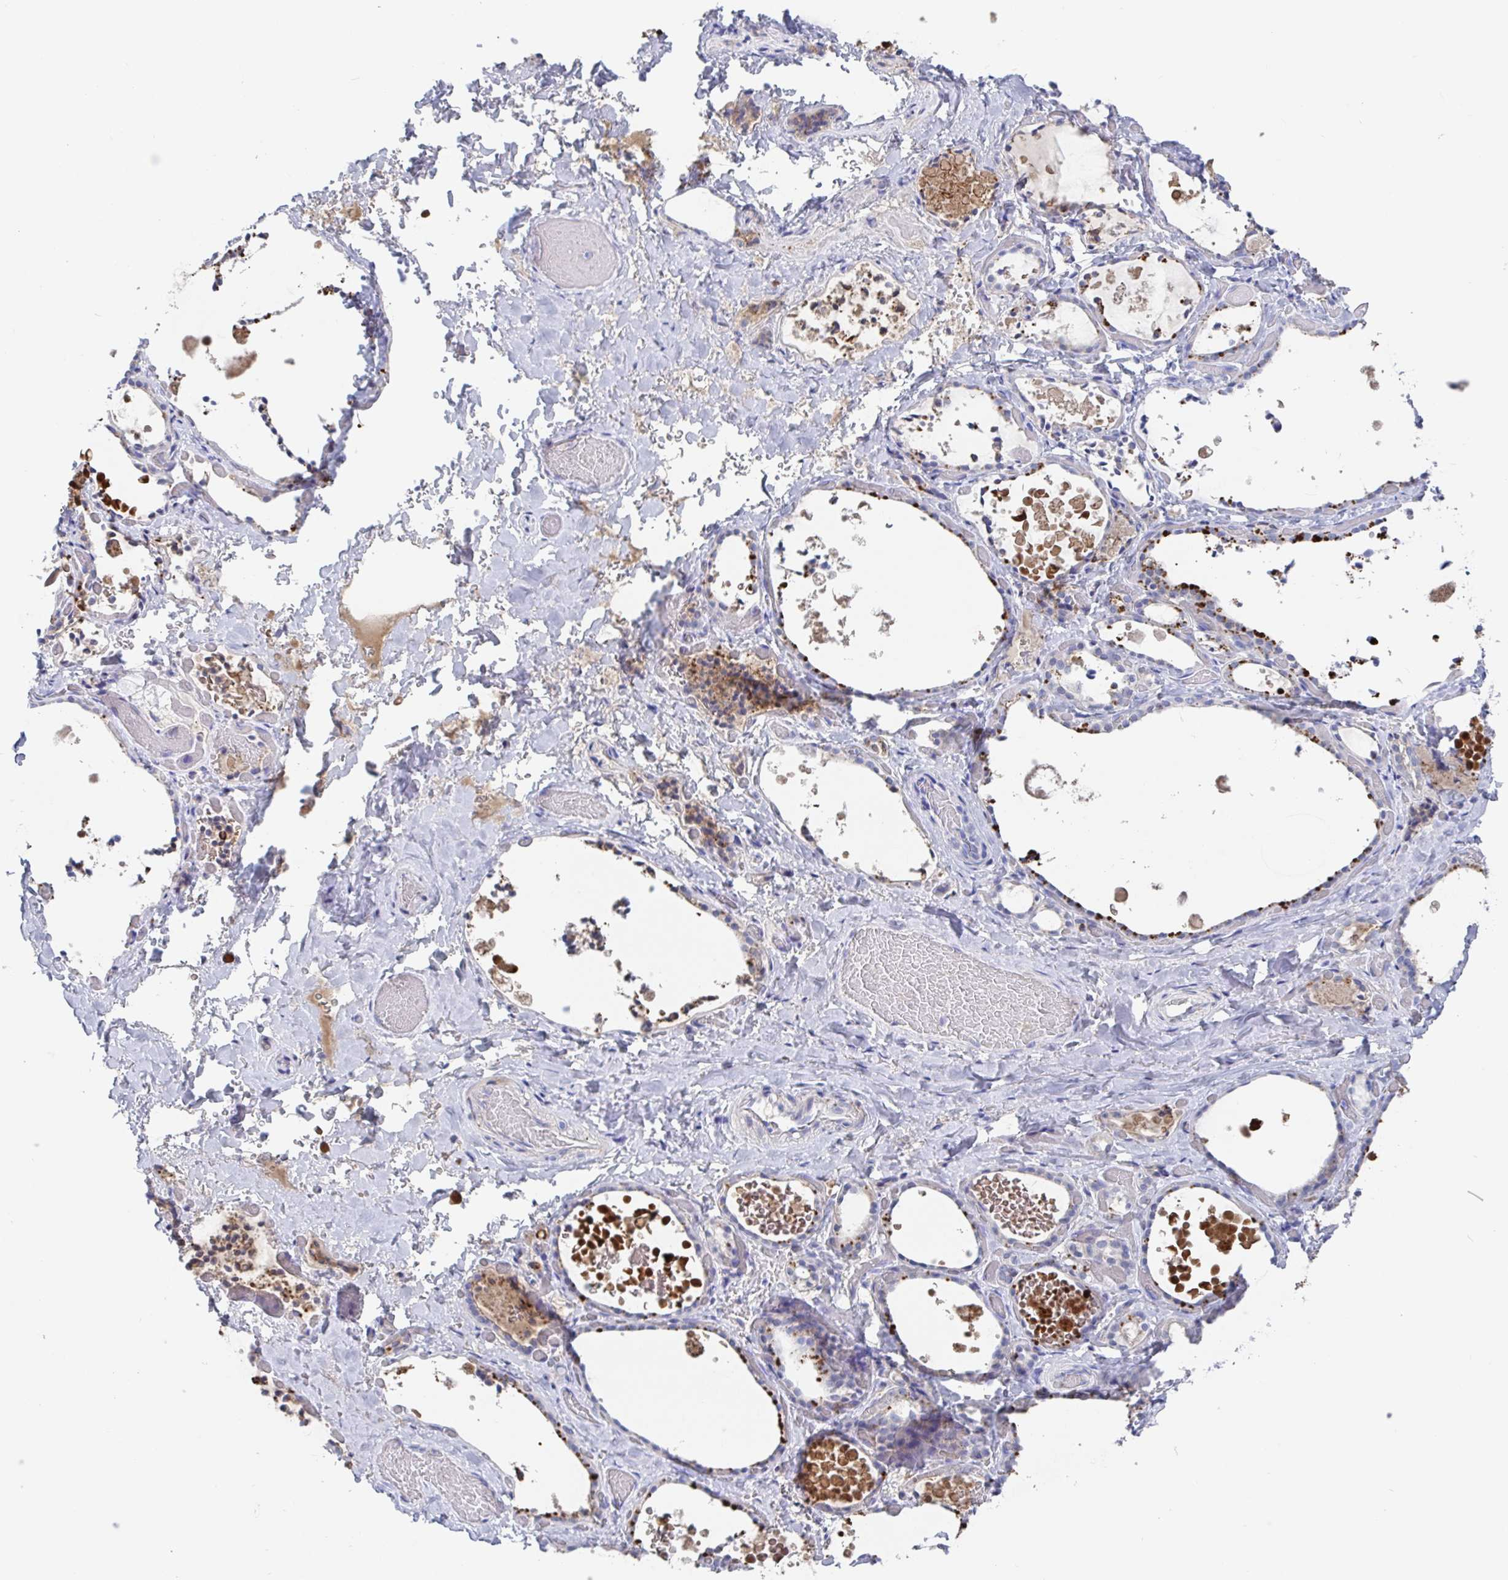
{"staining": {"intensity": "moderate", "quantity": "<25%", "location": "cytoplasmic/membranous"}, "tissue": "thyroid gland", "cell_type": "Glandular cells", "image_type": "normal", "snomed": [{"axis": "morphology", "description": "Normal tissue, NOS"}, {"axis": "topography", "description": "Thyroid gland"}], "caption": "This photomicrograph exhibits normal thyroid gland stained with IHC to label a protein in brown. The cytoplasmic/membranous of glandular cells show moderate positivity for the protein. Nuclei are counter-stained blue.", "gene": "GPR148", "patient": {"sex": "female", "age": 56}}